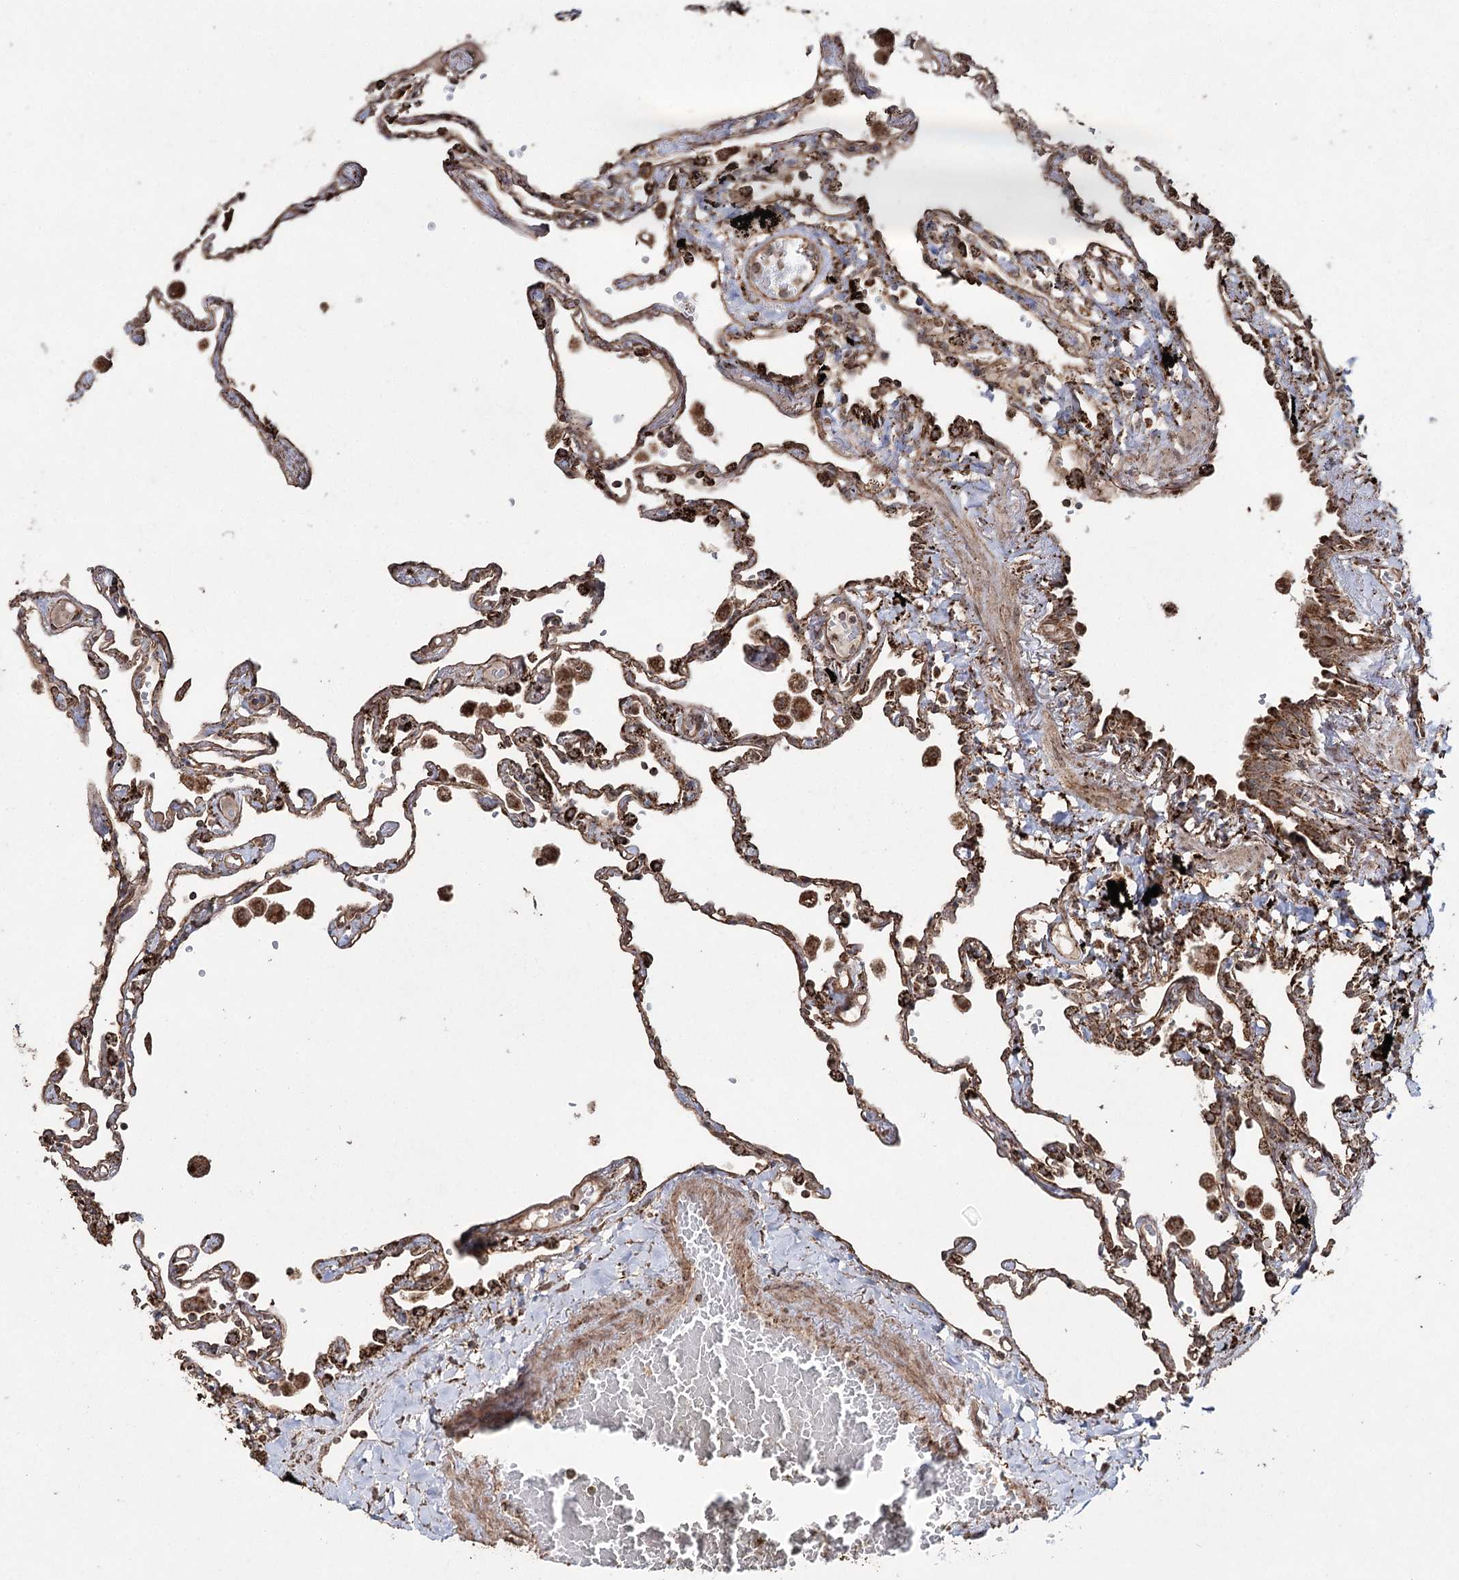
{"staining": {"intensity": "strong", "quantity": ">75%", "location": "cytoplasmic/membranous"}, "tissue": "lung", "cell_type": "Alveolar cells", "image_type": "normal", "snomed": [{"axis": "morphology", "description": "Normal tissue, NOS"}, {"axis": "topography", "description": "Lung"}], "caption": "Protein staining of normal lung displays strong cytoplasmic/membranous positivity in about >75% of alveolar cells. (Stains: DAB in brown, nuclei in blue, Microscopy: brightfield microscopy at high magnification).", "gene": "SLF2", "patient": {"sex": "female", "age": 67}}